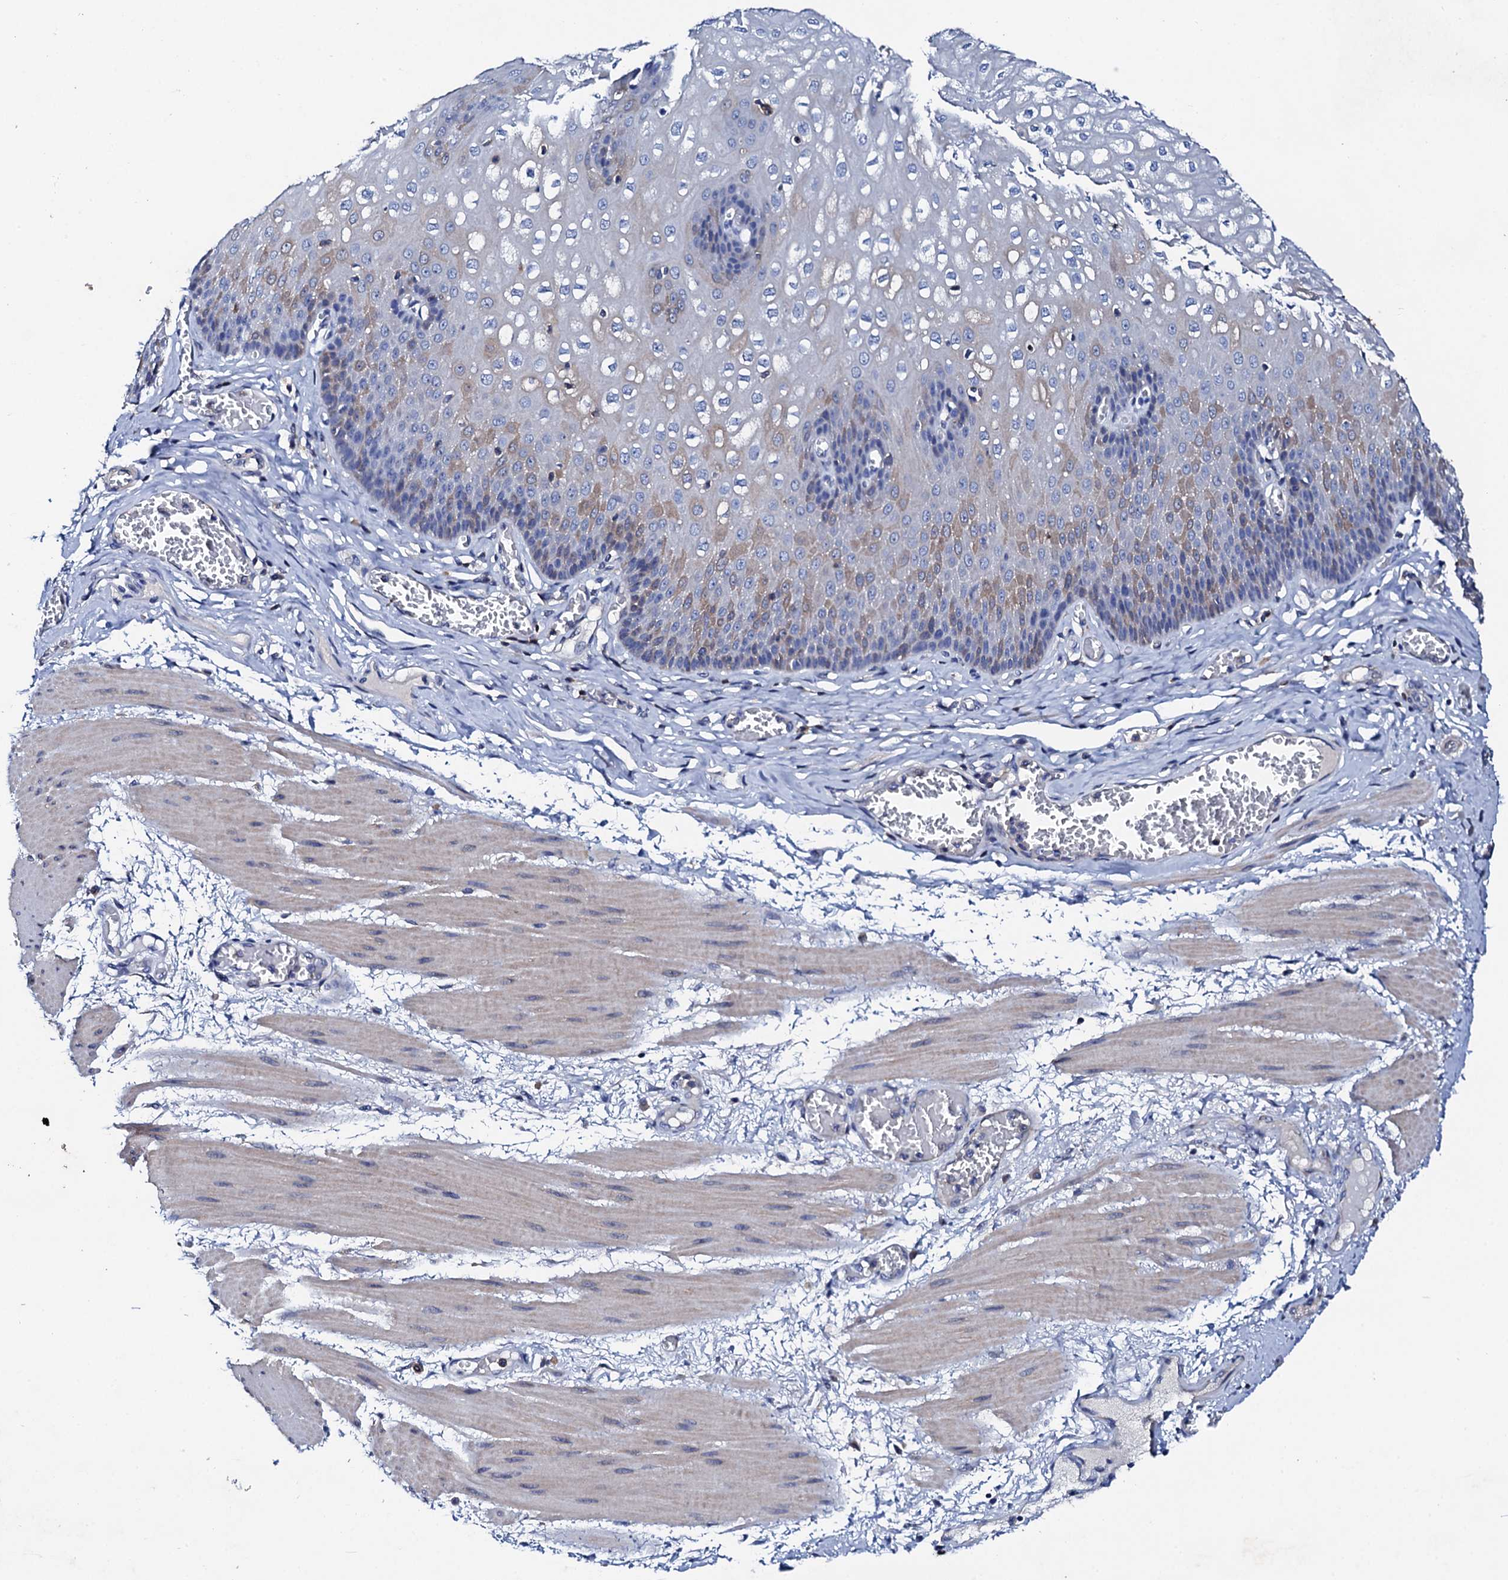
{"staining": {"intensity": "weak", "quantity": "<25%", "location": "cytoplasmic/membranous"}, "tissue": "esophagus", "cell_type": "Squamous epithelial cells", "image_type": "normal", "snomed": [{"axis": "morphology", "description": "Normal tissue, NOS"}, {"axis": "topography", "description": "Esophagus"}], "caption": "Immunohistochemical staining of benign esophagus shows no significant positivity in squamous epithelial cells.", "gene": "GLB1L3", "patient": {"sex": "male", "age": 60}}